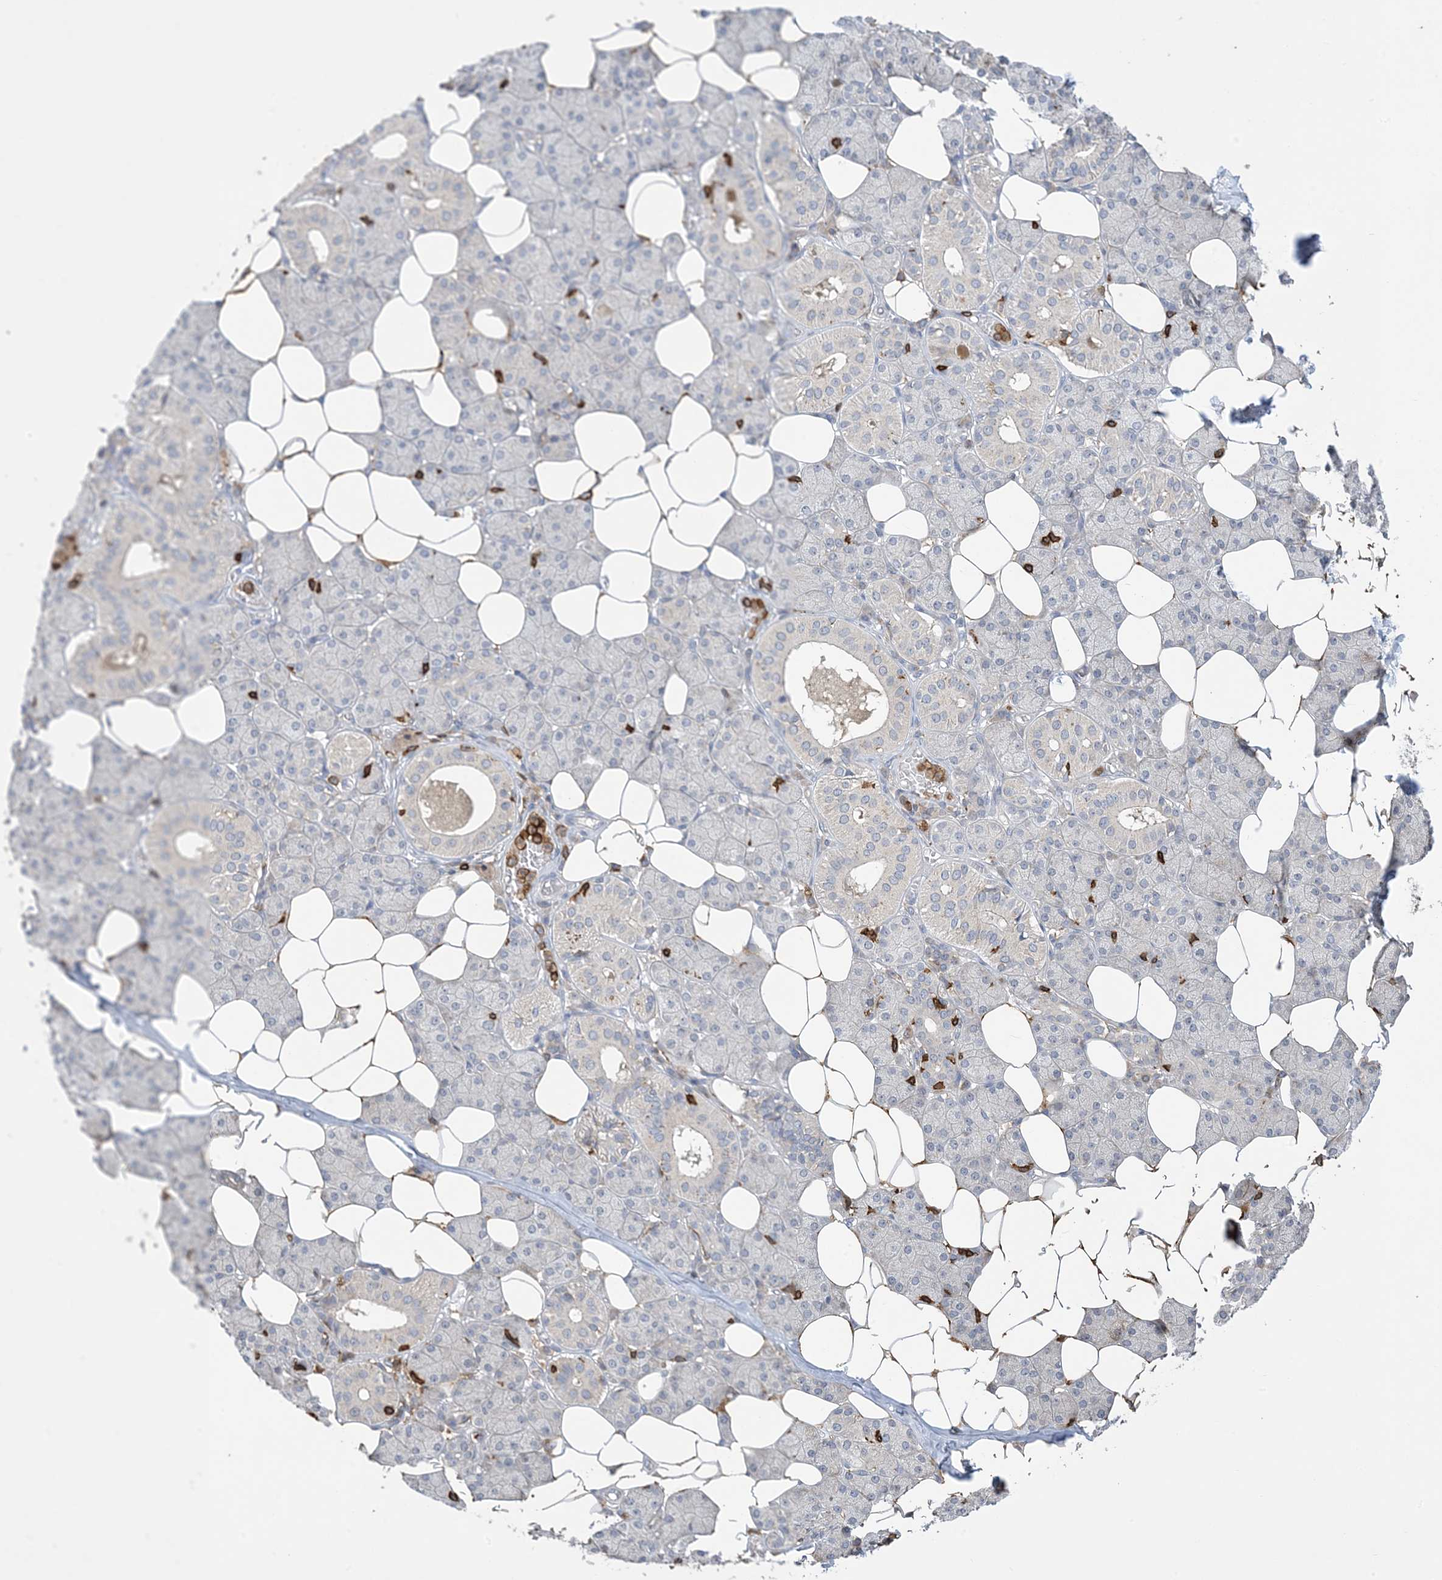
{"staining": {"intensity": "moderate", "quantity": "<25%", "location": "cytoplasmic/membranous"}, "tissue": "salivary gland", "cell_type": "Glandular cells", "image_type": "normal", "snomed": [{"axis": "morphology", "description": "Normal tissue, NOS"}, {"axis": "topography", "description": "Salivary gland"}], "caption": "IHC (DAB) staining of benign human salivary gland displays moderate cytoplasmic/membranous protein positivity in approximately <25% of glandular cells. (brown staining indicates protein expression, while blue staining denotes nuclei).", "gene": "AK9", "patient": {"sex": "female", "age": 33}}